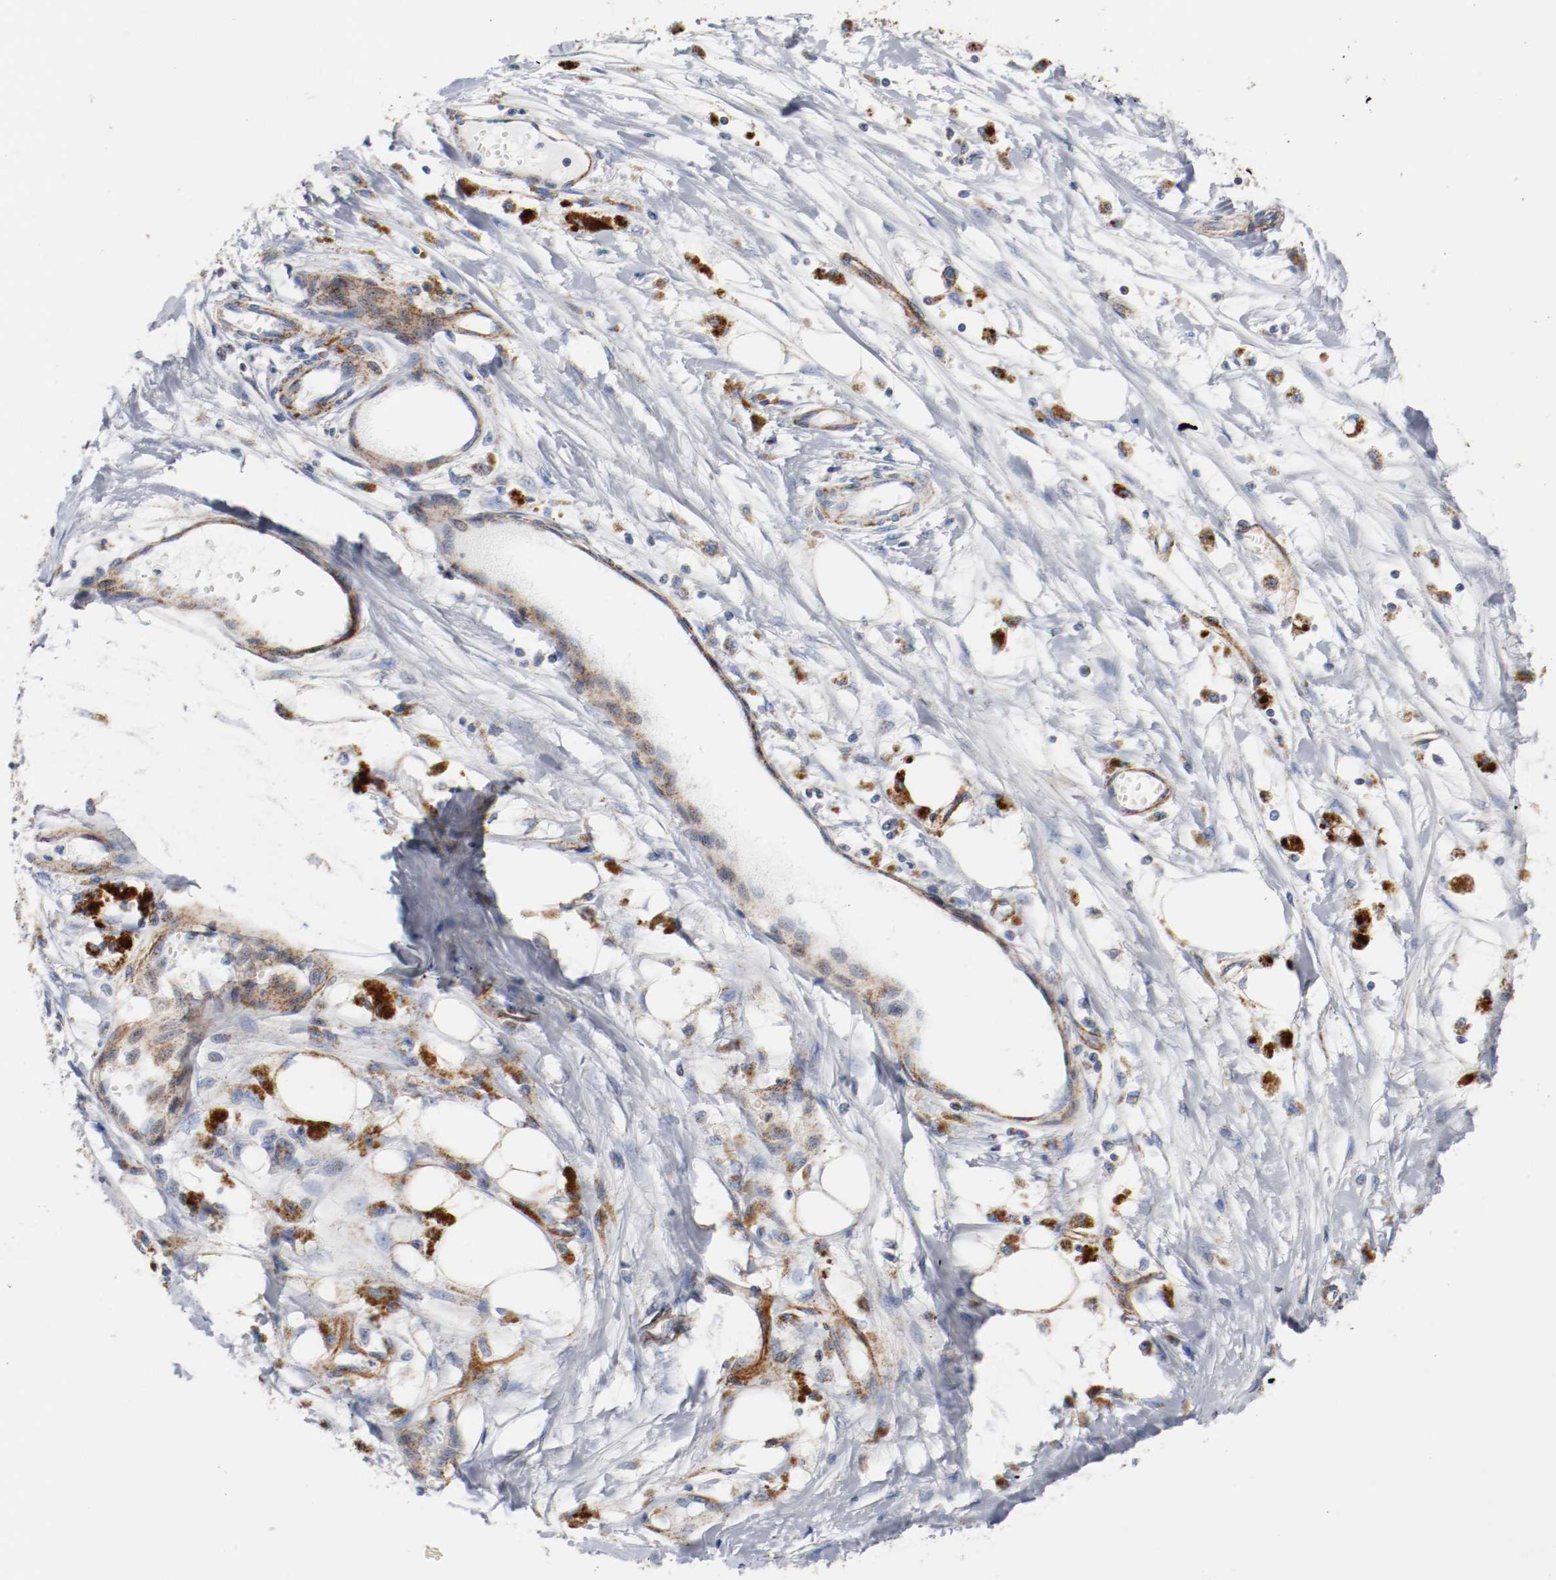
{"staining": {"intensity": "moderate", "quantity": "25%-75%", "location": "cytoplasmic/membranous"}, "tissue": "melanoma", "cell_type": "Tumor cells", "image_type": "cancer", "snomed": [{"axis": "morphology", "description": "Malignant melanoma, Metastatic site"}, {"axis": "topography", "description": "Lymph node"}], "caption": "A brown stain labels moderate cytoplasmic/membranous staining of a protein in malignant melanoma (metastatic site) tumor cells.", "gene": "TUBD1", "patient": {"sex": "male", "age": 59}}